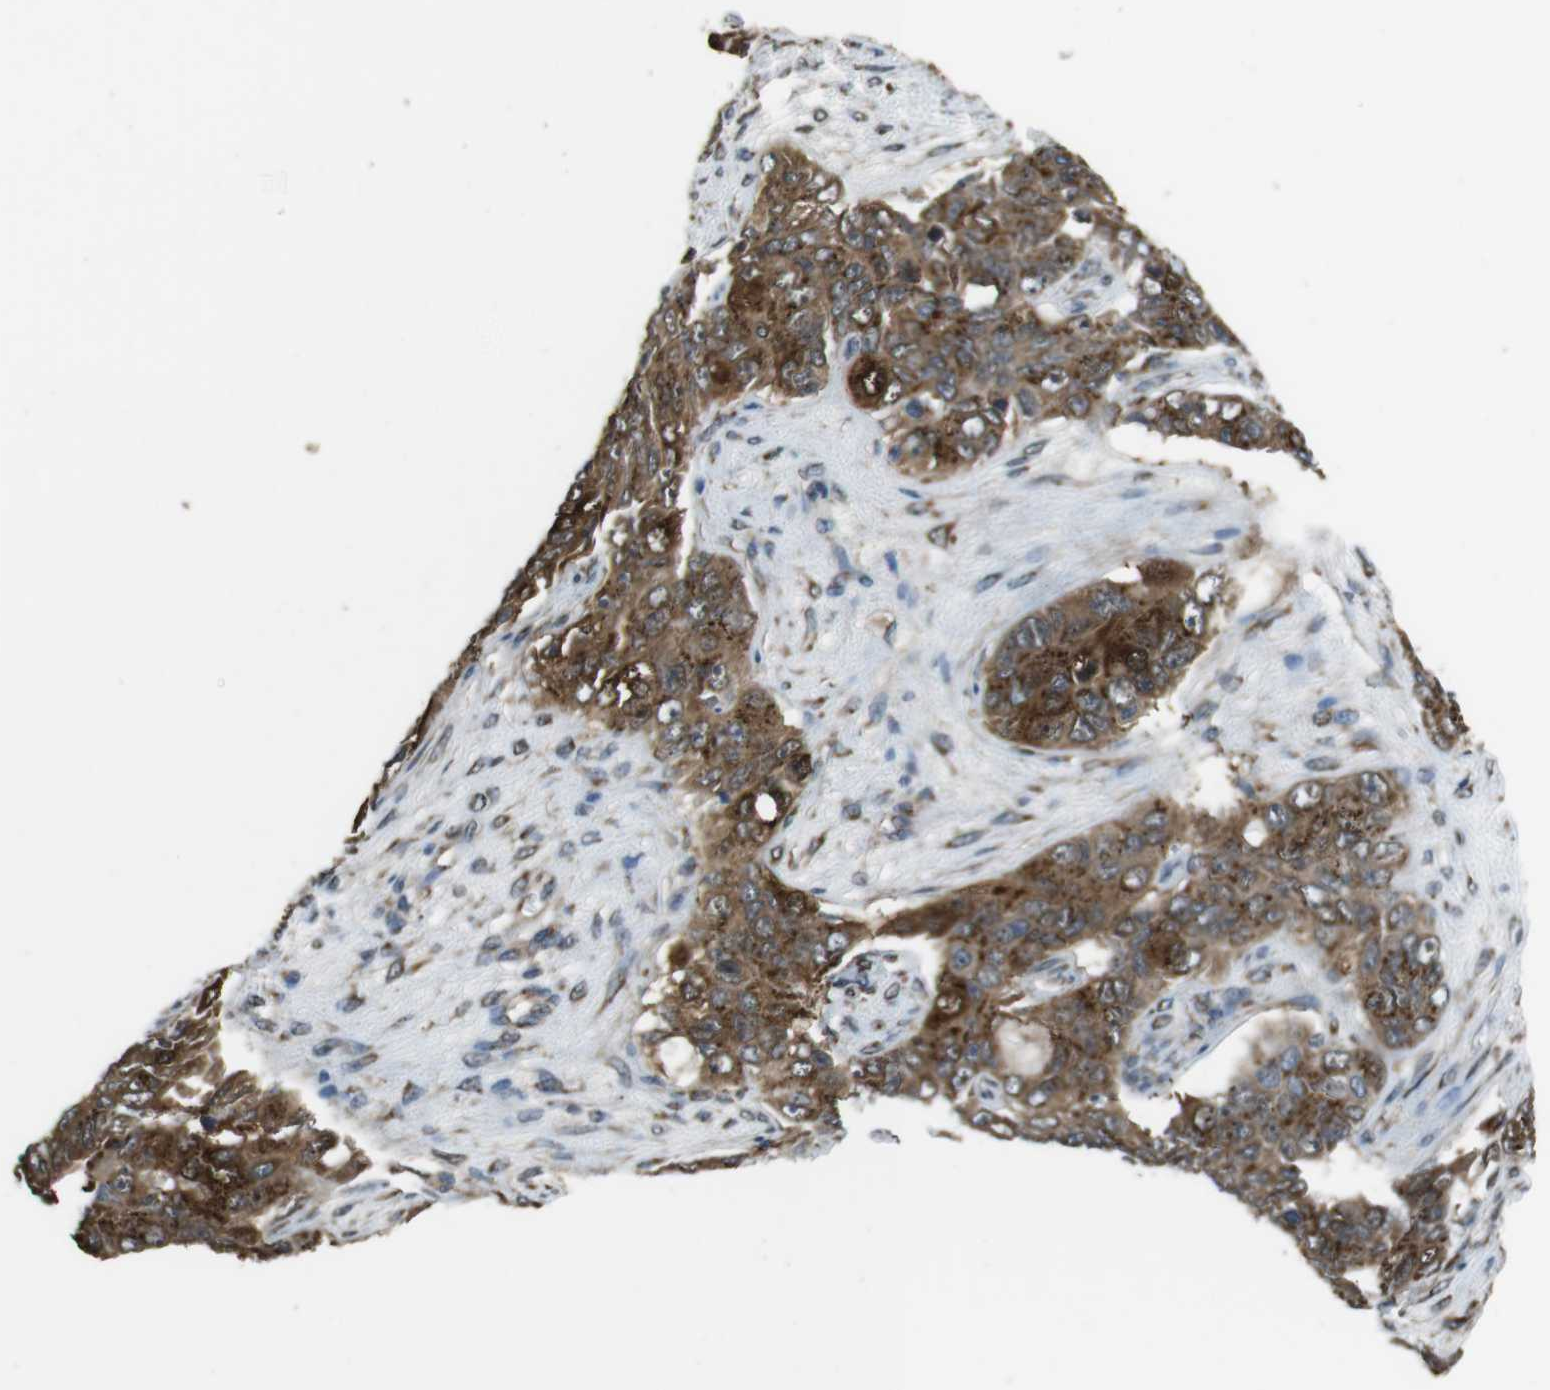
{"staining": {"intensity": "strong", "quantity": ">75%", "location": "cytoplasmic/membranous"}, "tissue": "ovarian cancer", "cell_type": "Tumor cells", "image_type": "cancer", "snomed": [{"axis": "morphology", "description": "Carcinoma, endometroid"}, {"axis": "topography", "description": "Ovary"}], "caption": "Immunohistochemical staining of ovarian endometroid carcinoma displays strong cytoplasmic/membranous protein positivity in about >75% of tumor cells.", "gene": "RAB6A", "patient": {"sex": "female", "age": 51}}